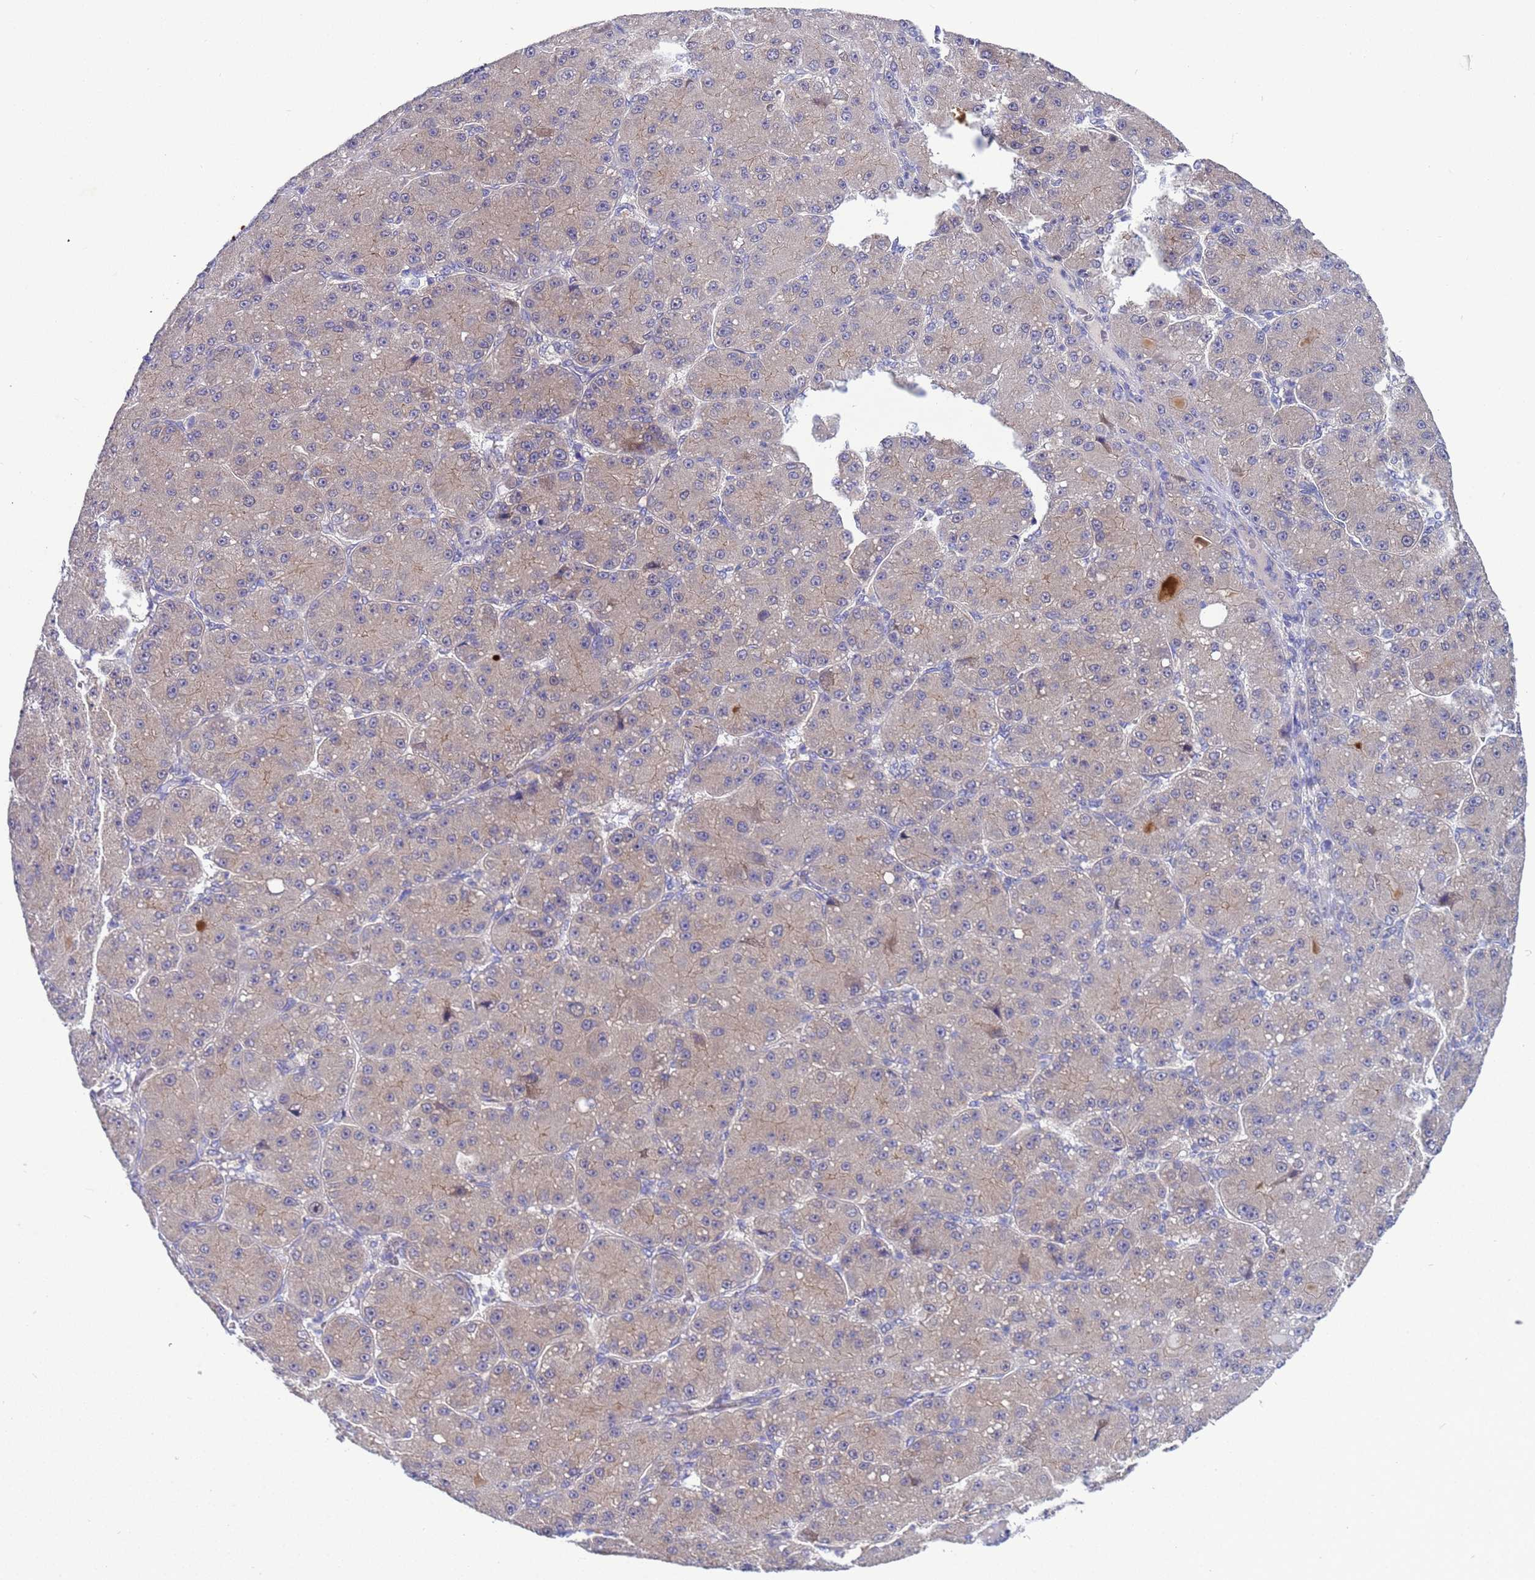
{"staining": {"intensity": "negative", "quantity": "none", "location": "none"}, "tissue": "liver cancer", "cell_type": "Tumor cells", "image_type": "cancer", "snomed": [{"axis": "morphology", "description": "Carcinoma, Hepatocellular, NOS"}, {"axis": "topography", "description": "Liver"}], "caption": "Histopathology image shows no protein staining in tumor cells of hepatocellular carcinoma (liver) tissue. (Brightfield microscopy of DAB immunohistochemistry (IHC) at high magnification).", "gene": "RC3H2", "patient": {"sex": "male", "age": 67}}